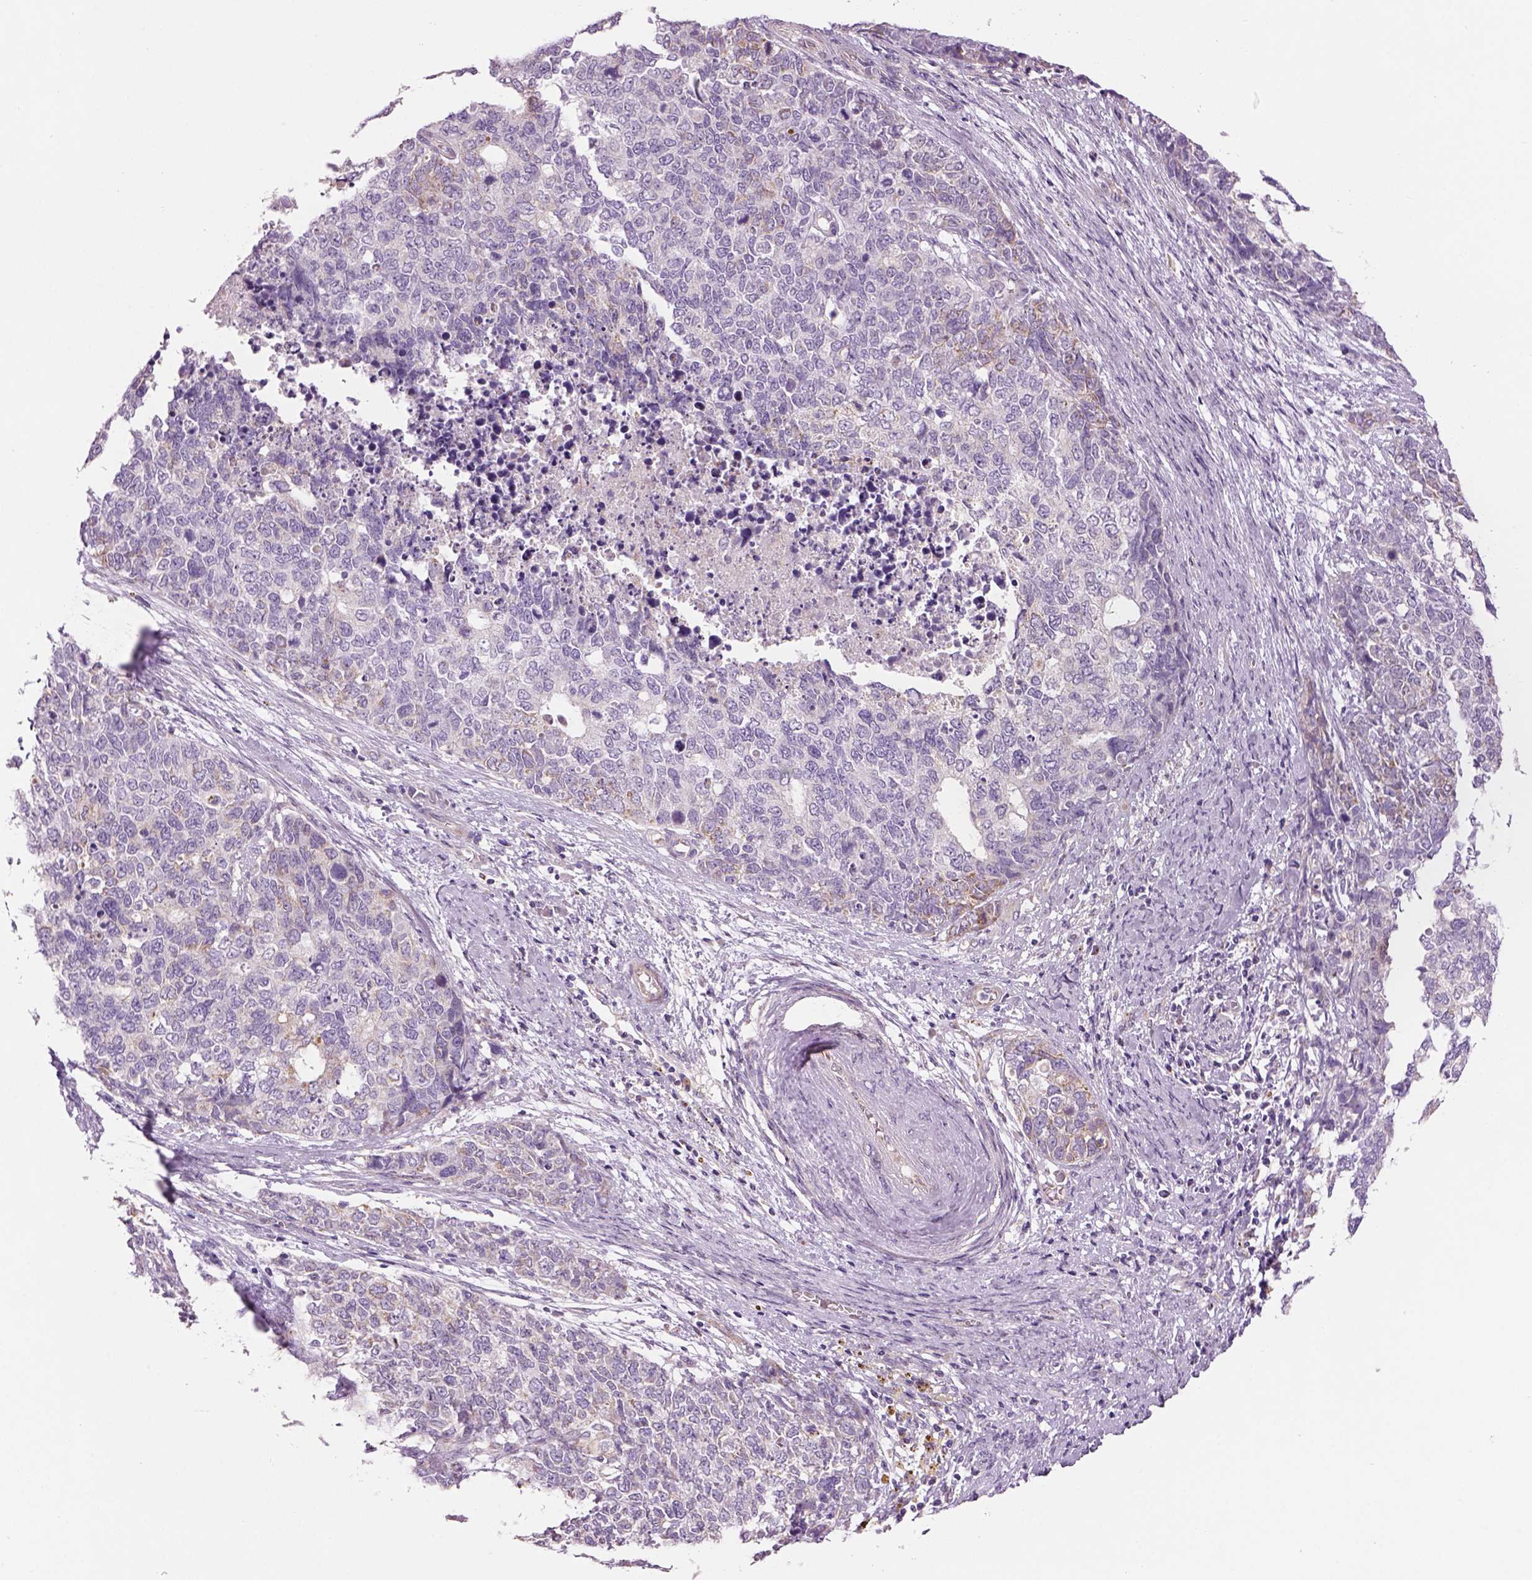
{"staining": {"intensity": "weak", "quantity": "<25%", "location": "cytoplasmic/membranous"}, "tissue": "cervical cancer", "cell_type": "Tumor cells", "image_type": "cancer", "snomed": [{"axis": "morphology", "description": "Squamous cell carcinoma, NOS"}, {"axis": "topography", "description": "Cervix"}], "caption": "DAB (3,3'-diaminobenzidine) immunohistochemical staining of human cervical squamous cell carcinoma exhibits no significant staining in tumor cells.", "gene": "IFT52", "patient": {"sex": "female", "age": 63}}